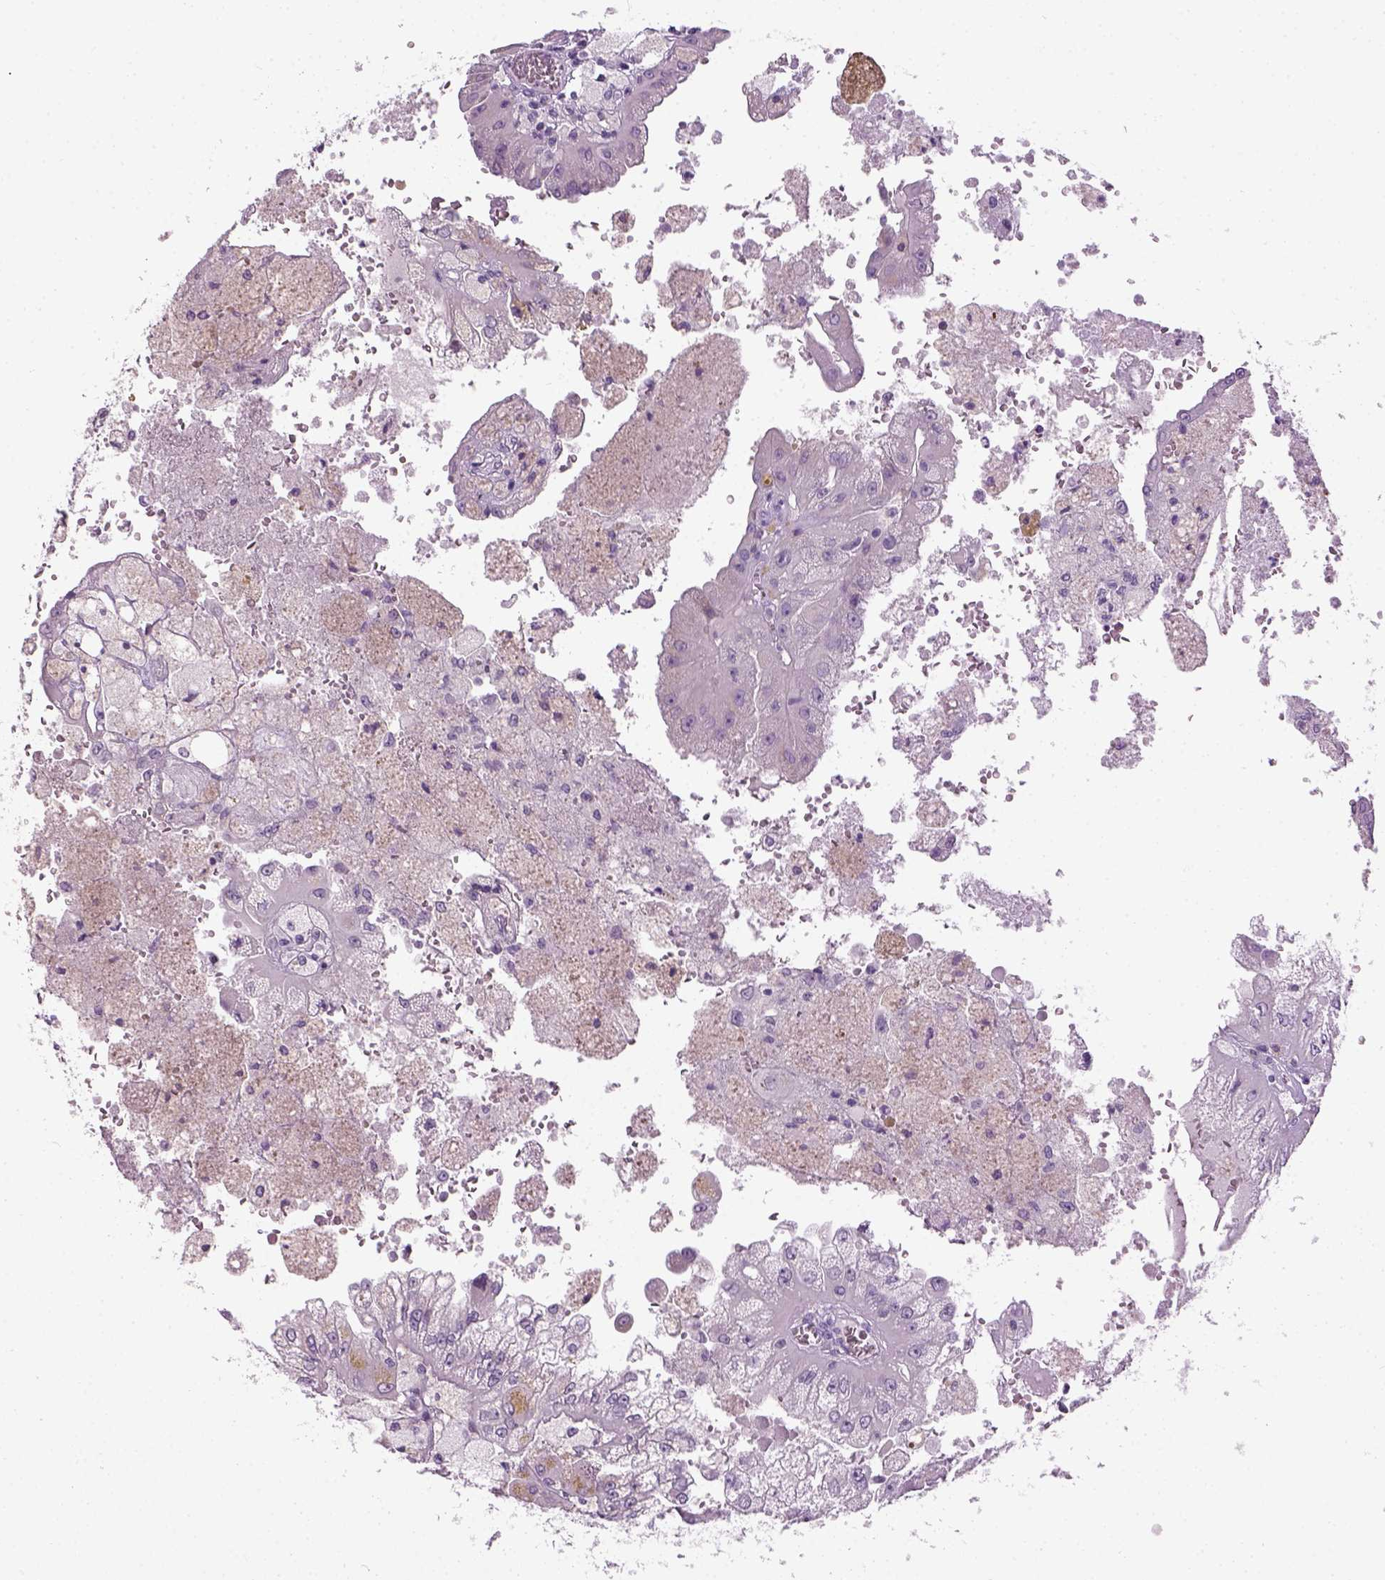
{"staining": {"intensity": "negative", "quantity": "none", "location": "none"}, "tissue": "renal cancer", "cell_type": "Tumor cells", "image_type": "cancer", "snomed": [{"axis": "morphology", "description": "Adenocarcinoma, NOS"}, {"axis": "topography", "description": "Kidney"}], "caption": "An immunohistochemistry (IHC) image of renal cancer (adenocarcinoma) is shown. There is no staining in tumor cells of renal cancer (adenocarcinoma).", "gene": "GABRB2", "patient": {"sex": "male", "age": 58}}